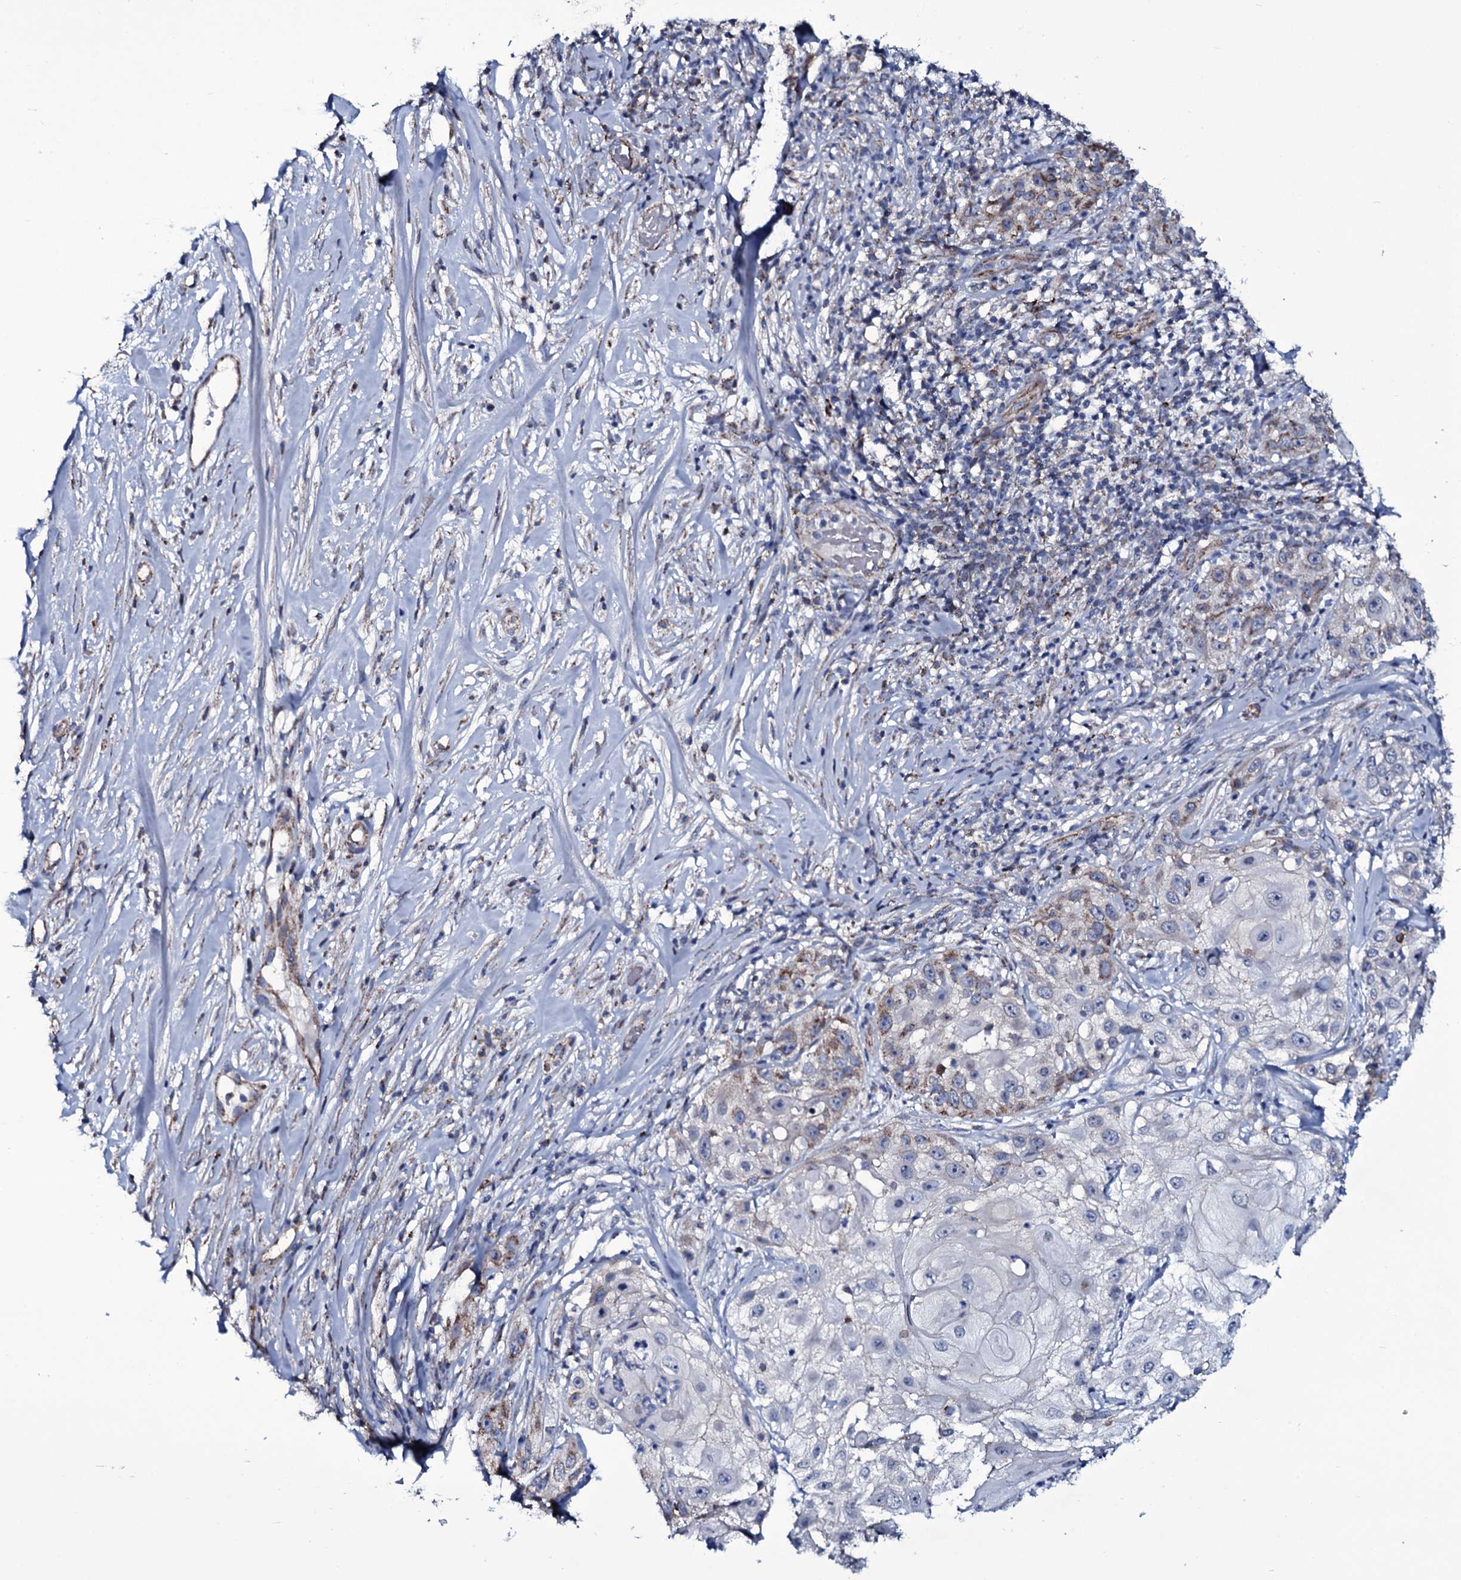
{"staining": {"intensity": "moderate", "quantity": "<25%", "location": "cytoplasmic/membranous"}, "tissue": "skin cancer", "cell_type": "Tumor cells", "image_type": "cancer", "snomed": [{"axis": "morphology", "description": "Squamous cell carcinoma, NOS"}, {"axis": "topography", "description": "Skin"}], "caption": "High-power microscopy captured an immunohistochemistry micrograph of skin squamous cell carcinoma, revealing moderate cytoplasmic/membranous staining in about <25% of tumor cells.", "gene": "WIPF3", "patient": {"sex": "female", "age": 44}}